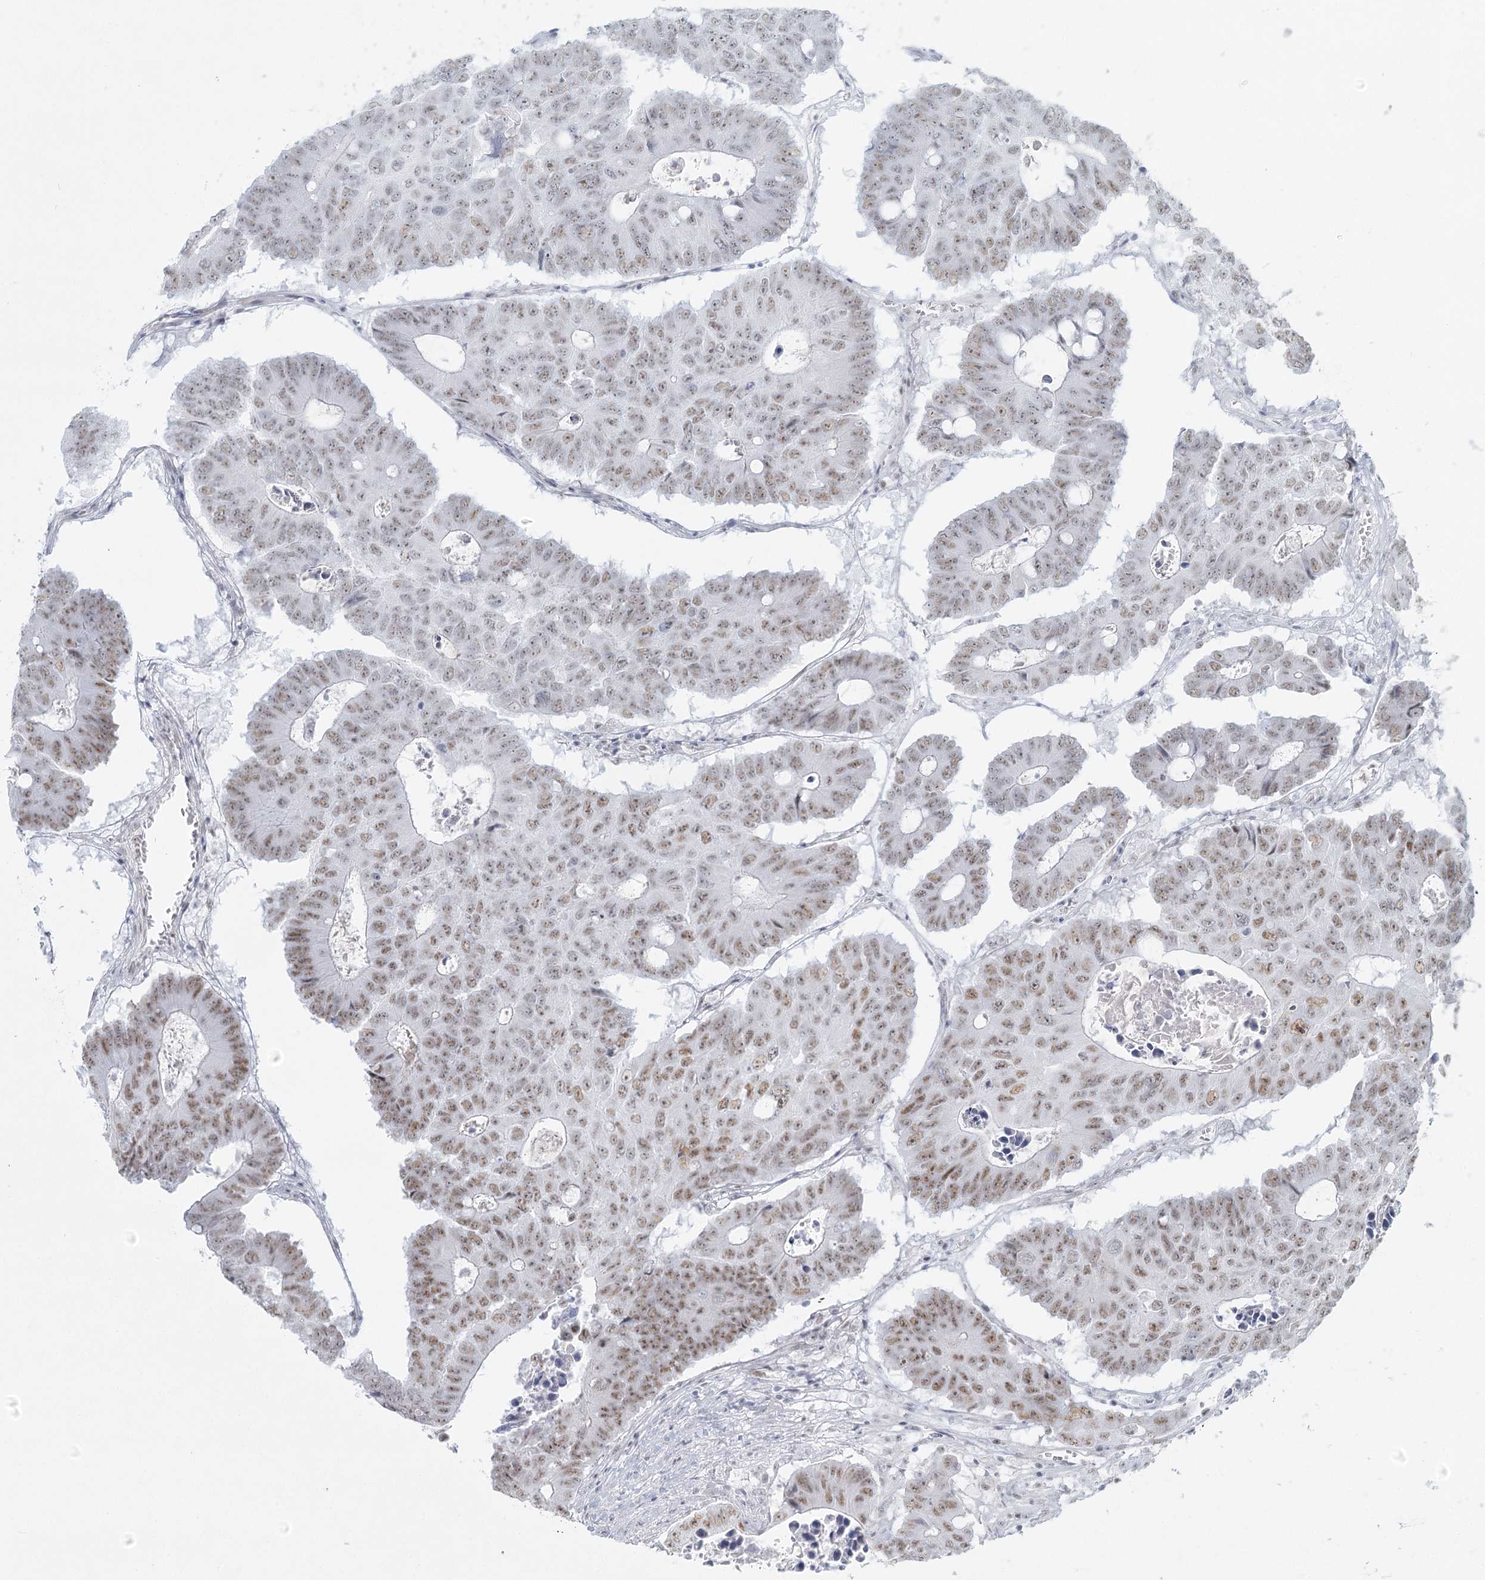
{"staining": {"intensity": "moderate", "quantity": ">75%", "location": "nuclear"}, "tissue": "colorectal cancer", "cell_type": "Tumor cells", "image_type": "cancer", "snomed": [{"axis": "morphology", "description": "Adenocarcinoma, NOS"}, {"axis": "topography", "description": "Colon"}], "caption": "This histopathology image displays adenocarcinoma (colorectal) stained with immunohistochemistry to label a protein in brown. The nuclear of tumor cells show moderate positivity for the protein. Nuclei are counter-stained blue.", "gene": "U2SURP", "patient": {"sex": "male", "age": 87}}